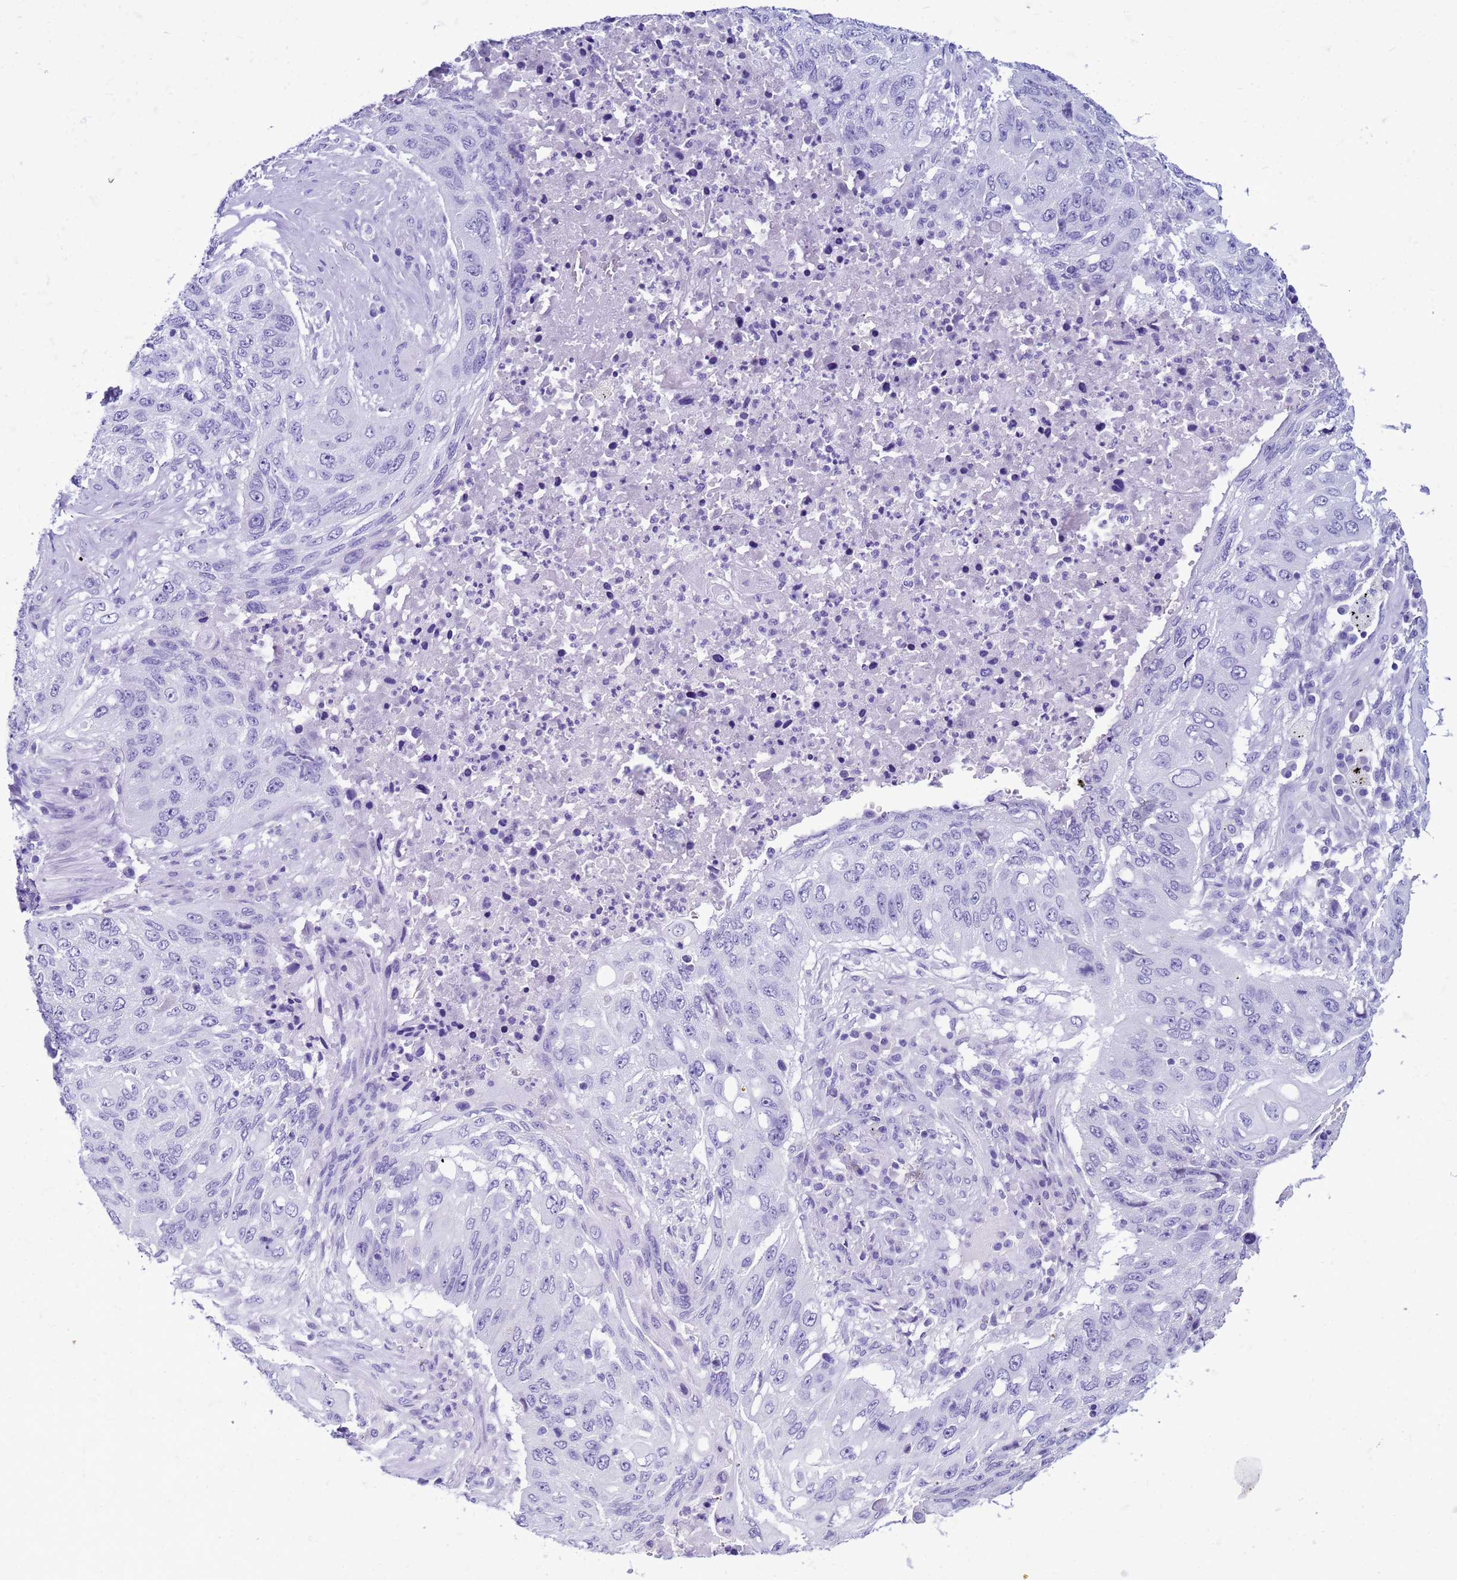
{"staining": {"intensity": "negative", "quantity": "none", "location": "none"}, "tissue": "lung cancer", "cell_type": "Tumor cells", "image_type": "cancer", "snomed": [{"axis": "morphology", "description": "Squamous cell carcinoma, NOS"}, {"axis": "topography", "description": "Lung"}], "caption": "Immunohistochemistry (IHC) of human lung cancer reveals no positivity in tumor cells.", "gene": "CFAP100", "patient": {"sex": "female", "age": 63}}